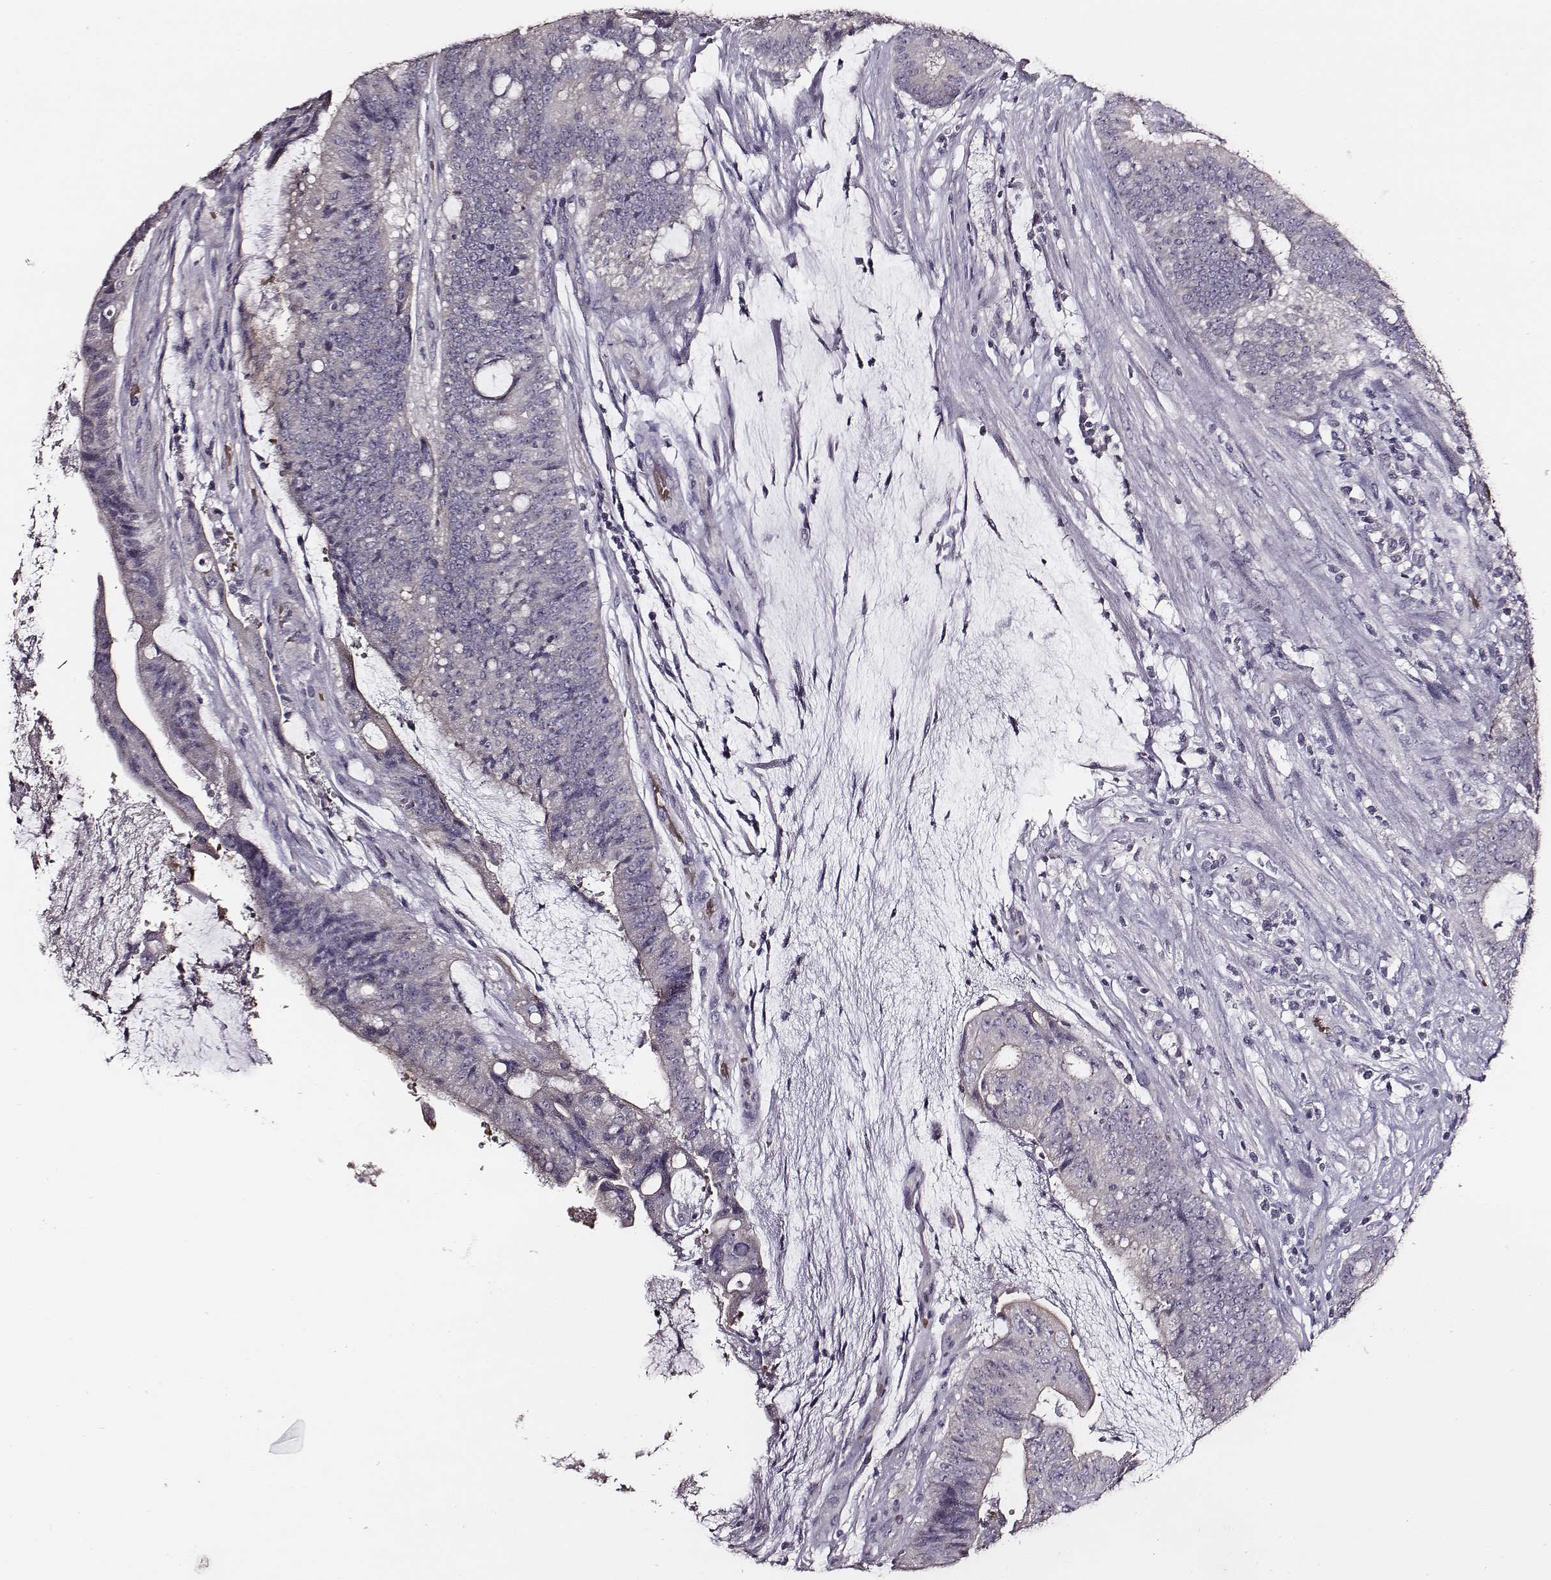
{"staining": {"intensity": "negative", "quantity": "none", "location": "none"}, "tissue": "colorectal cancer", "cell_type": "Tumor cells", "image_type": "cancer", "snomed": [{"axis": "morphology", "description": "Adenocarcinoma, NOS"}, {"axis": "topography", "description": "Colon"}], "caption": "Immunohistochemistry (IHC) image of neoplastic tissue: colorectal adenocarcinoma stained with DAB shows no significant protein positivity in tumor cells.", "gene": "AADAT", "patient": {"sex": "female", "age": 43}}